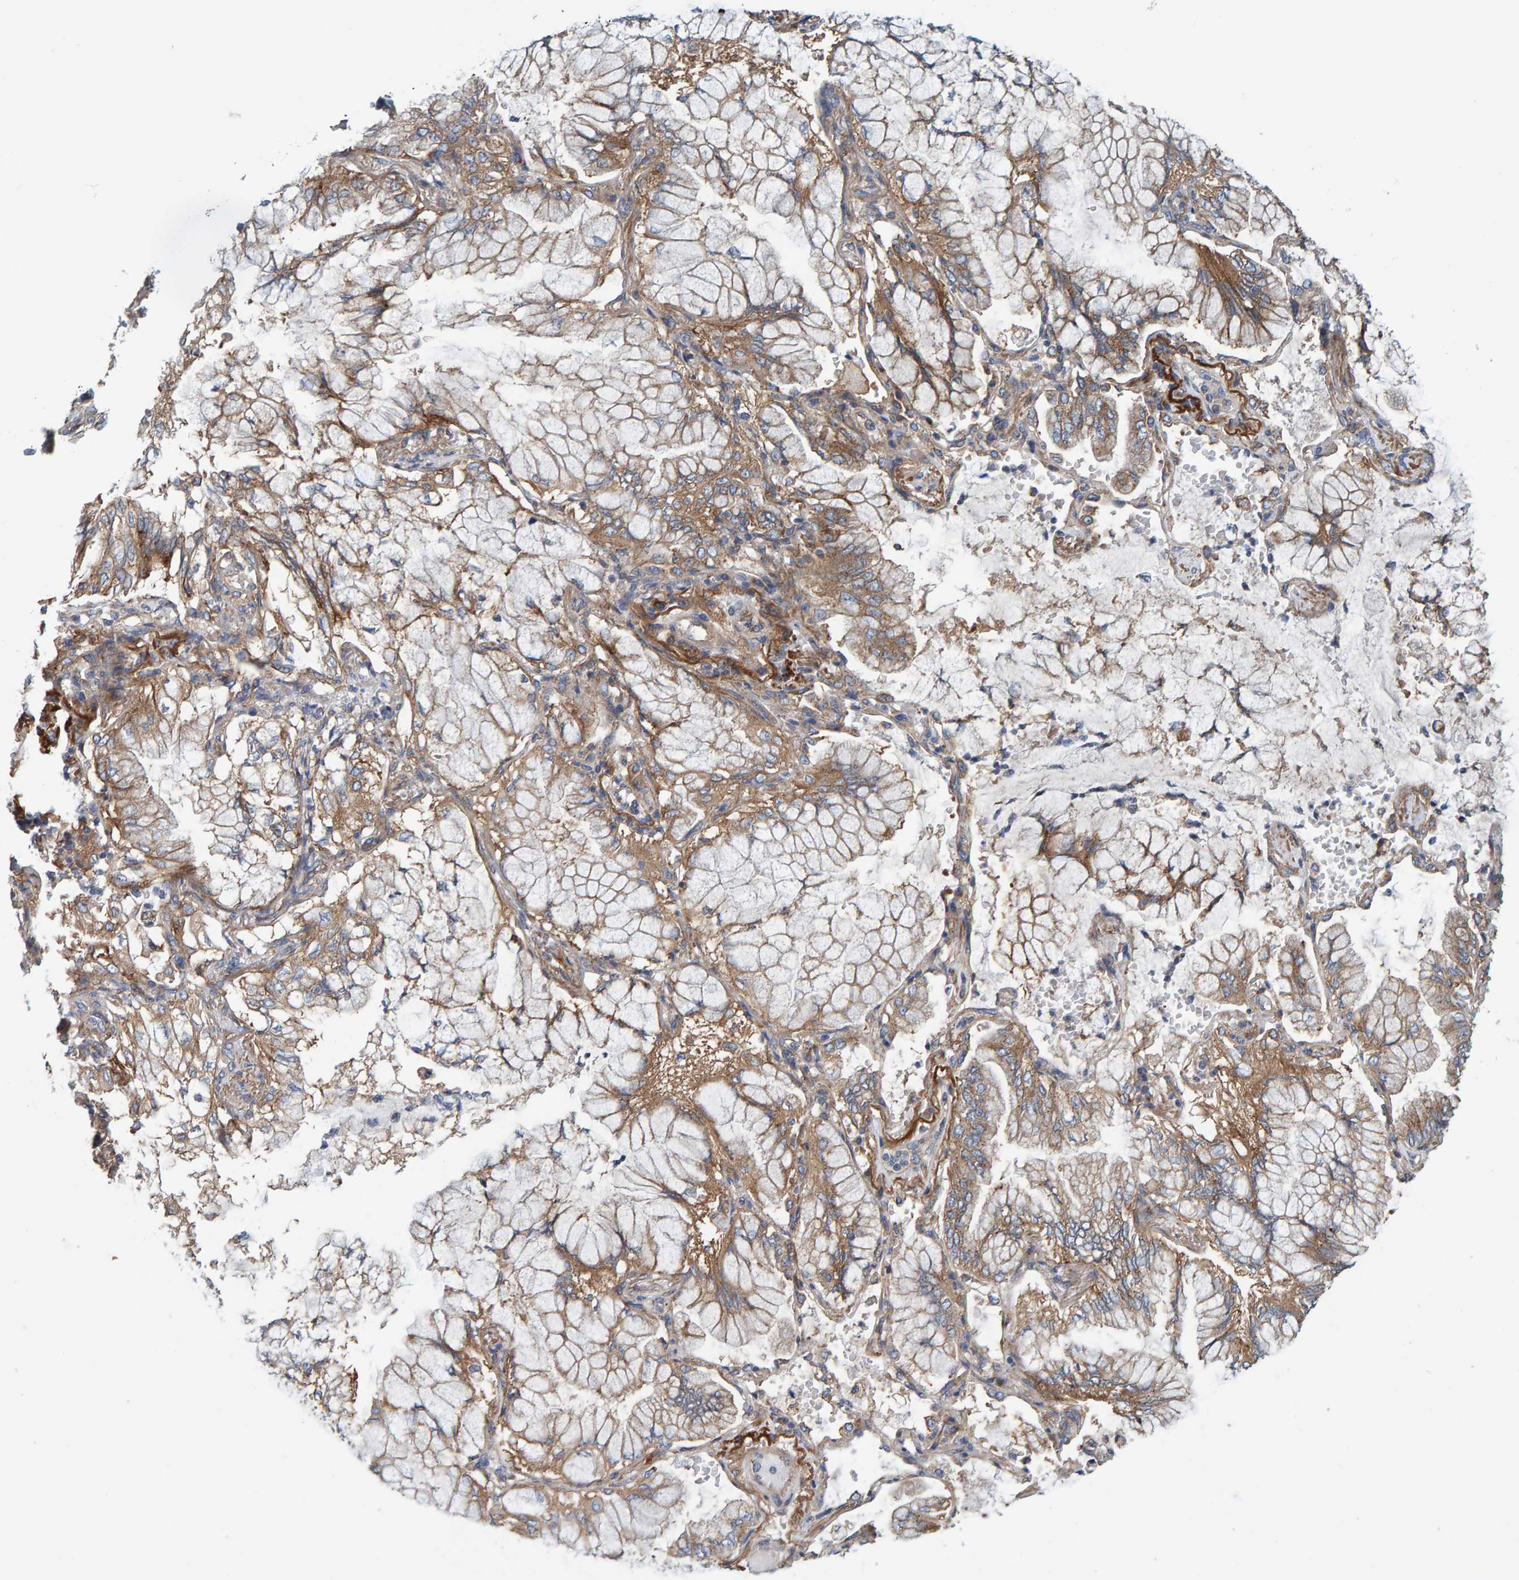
{"staining": {"intensity": "moderate", "quantity": "25%-75%", "location": "cytoplasmic/membranous"}, "tissue": "lung cancer", "cell_type": "Tumor cells", "image_type": "cancer", "snomed": [{"axis": "morphology", "description": "Adenocarcinoma, NOS"}, {"axis": "topography", "description": "Lung"}], "caption": "Moderate cytoplasmic/membranous protein positivity is seen in about 25%-75% of tumor cells in adenocarcinoma (lung). (Stains: DAB (3,3'-diaminobenzidine) in brown, nuclei in blue, Microscopy: brightfield microscopy at high magnification).", "gene": "MKLN1", "patient": {"sex": "female", "age": 70}}